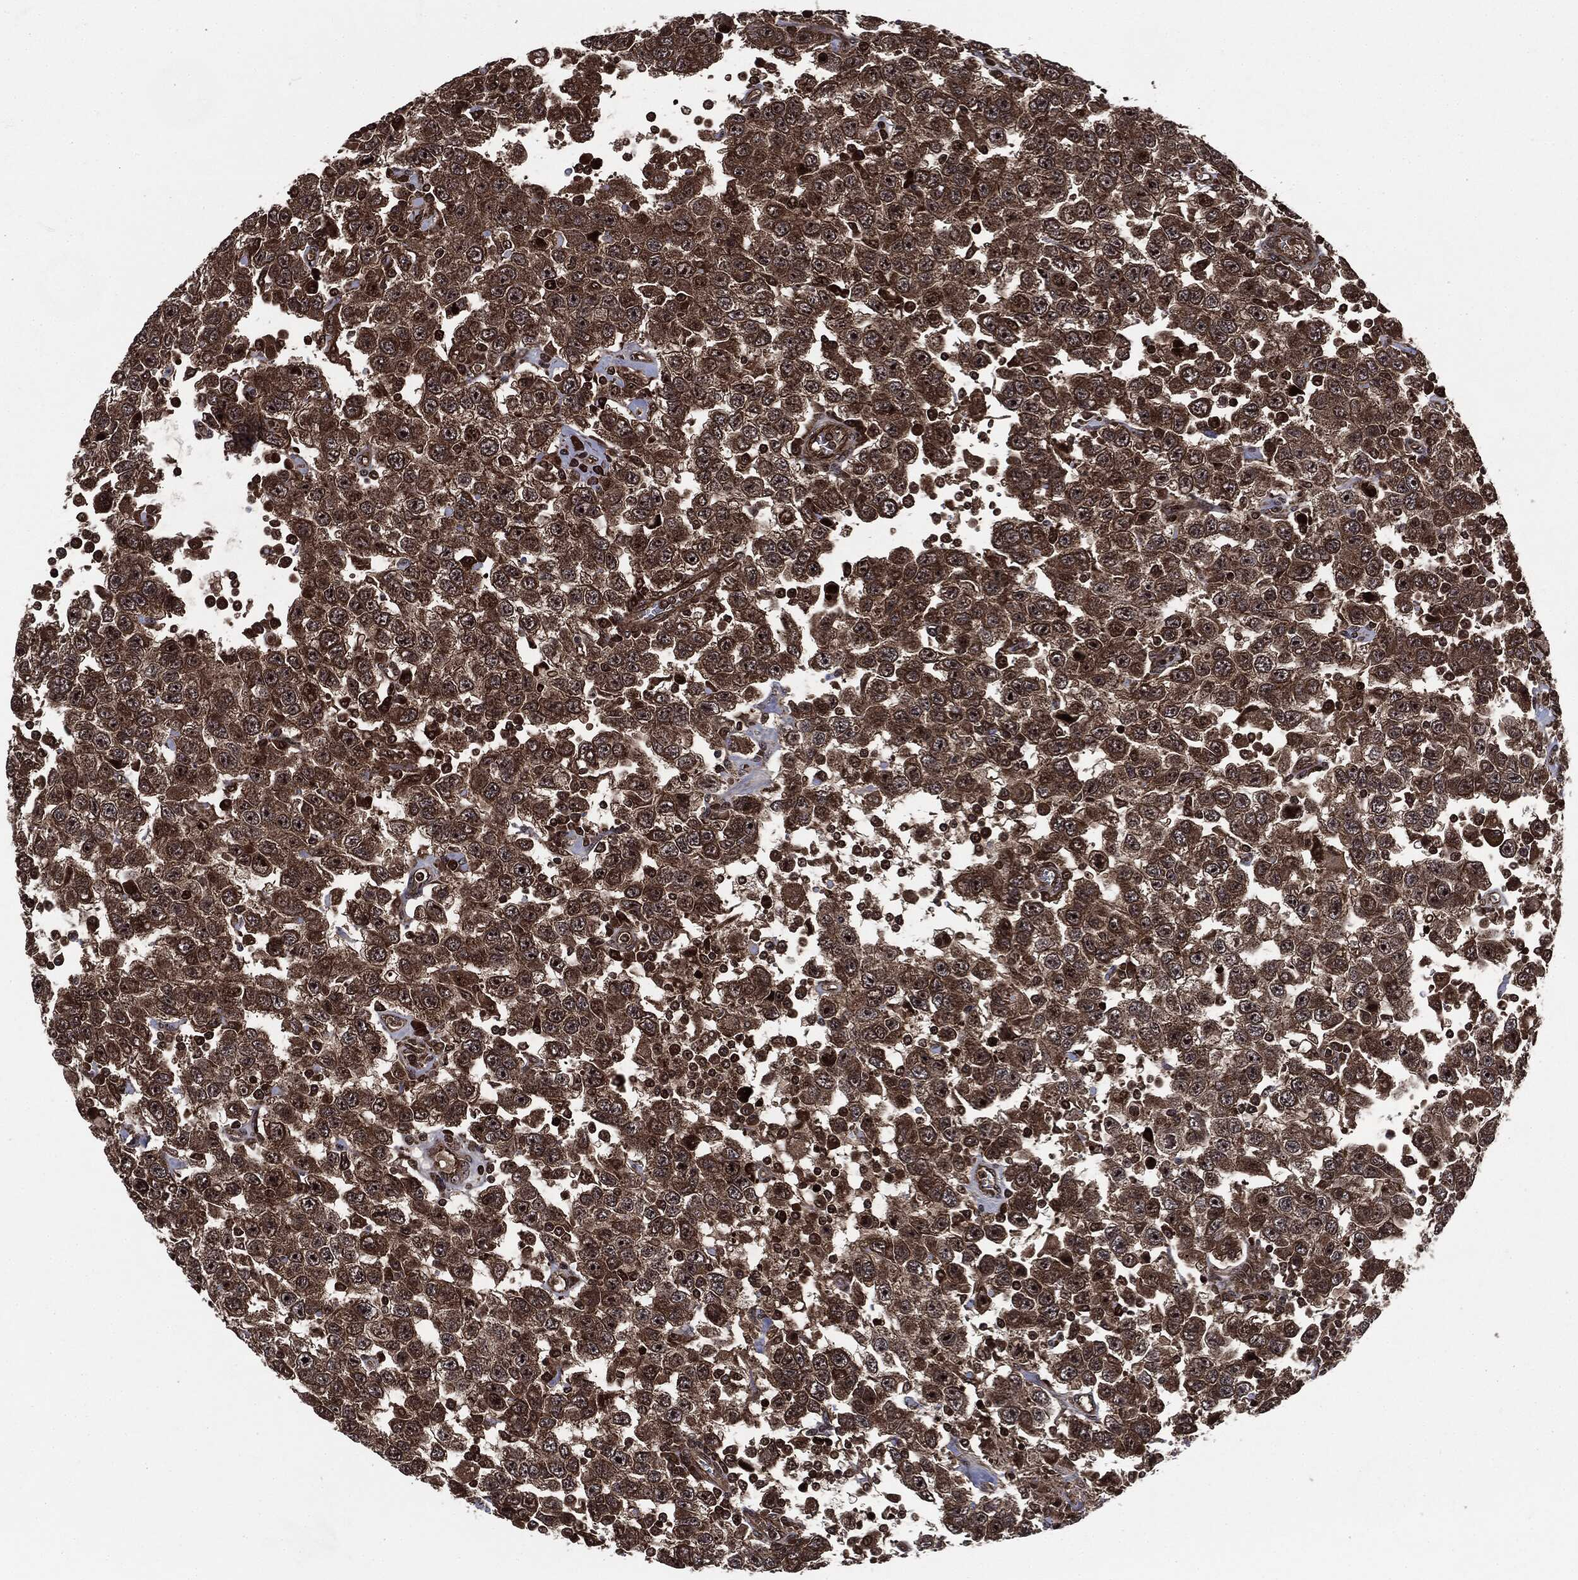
{"staining": {"intensity": "strong", "quantity": ">75%", "location": "cytoplasmic/membranous,nuclear"}, "tissue": "testis cancer", "cell_type": "Tumor cells", "image_type": "cancer", "snomed": [{"axis": "morphology", "description": "Seminoma, NOS"}, {"axis": "topography", "description": "Testis"}], "caption": "The photomicrograph demonstrates a brown stain indicating the presence of a protein in the cytoplasmic/membranous and nuclear of tumor cells in testis cancer (seminoma).", "gene": "CARD6", "patient": {"sex": "male", "age": 41}}